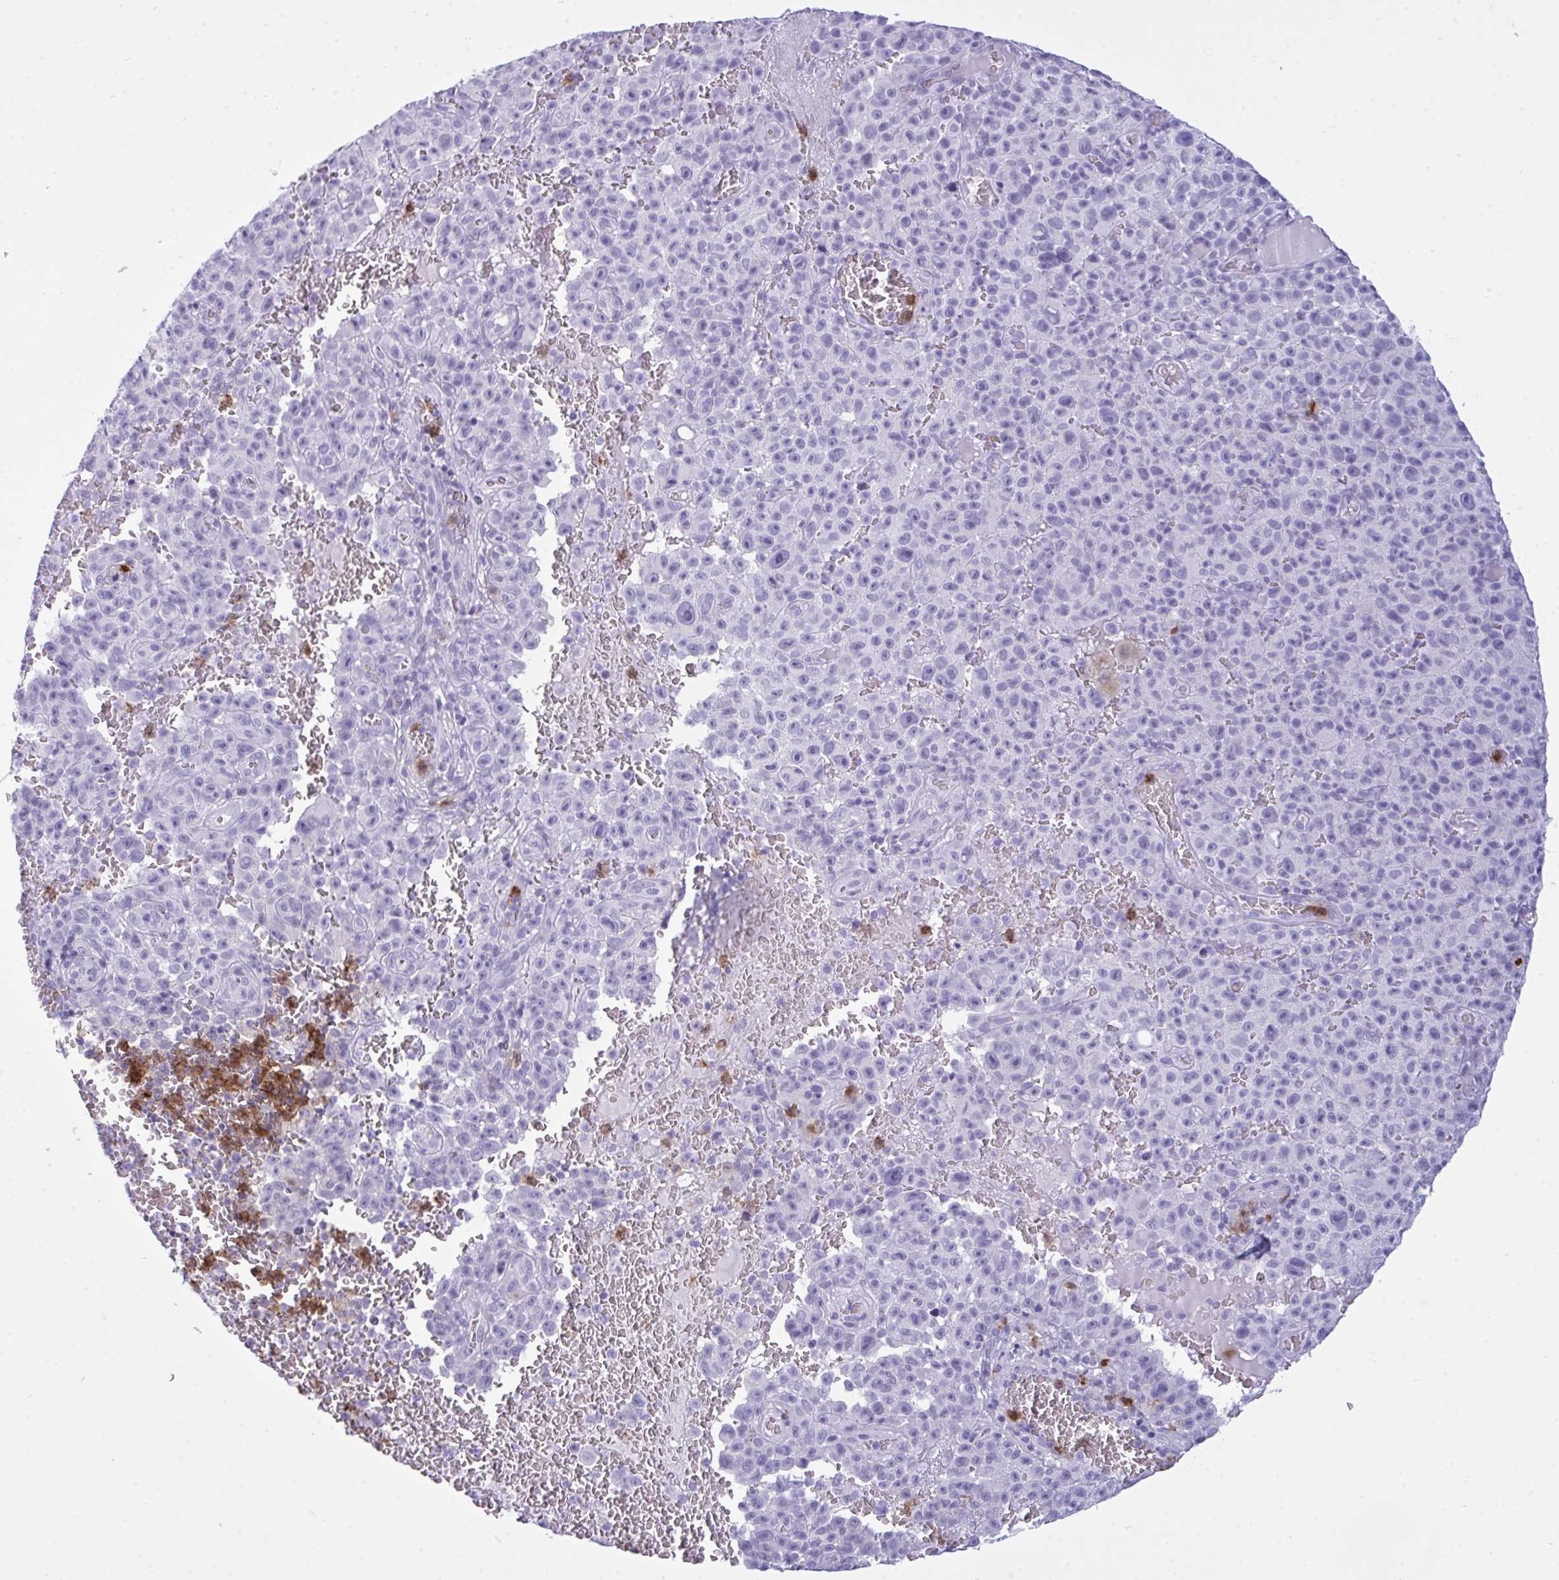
{"staining": {"intensity": "negative", "quantity": "none", "location": "none"}, "tissue": "melanoma", "cell_type": "Tumor cells", "image_type": "cancer", "snomed": [{"axis": "morphology", "description": "Malignant melanoma, NOS"}, {"axis": "topography", "description": "Skin"}], "caption": "DAB (3,3'-diaminobenzidine) immunohistochemical staining of malignant melanoma displays no significant positivity in tumor cells.", "gene": "ARHGAP42", "patient": {"sex": "female", "age": 82}}